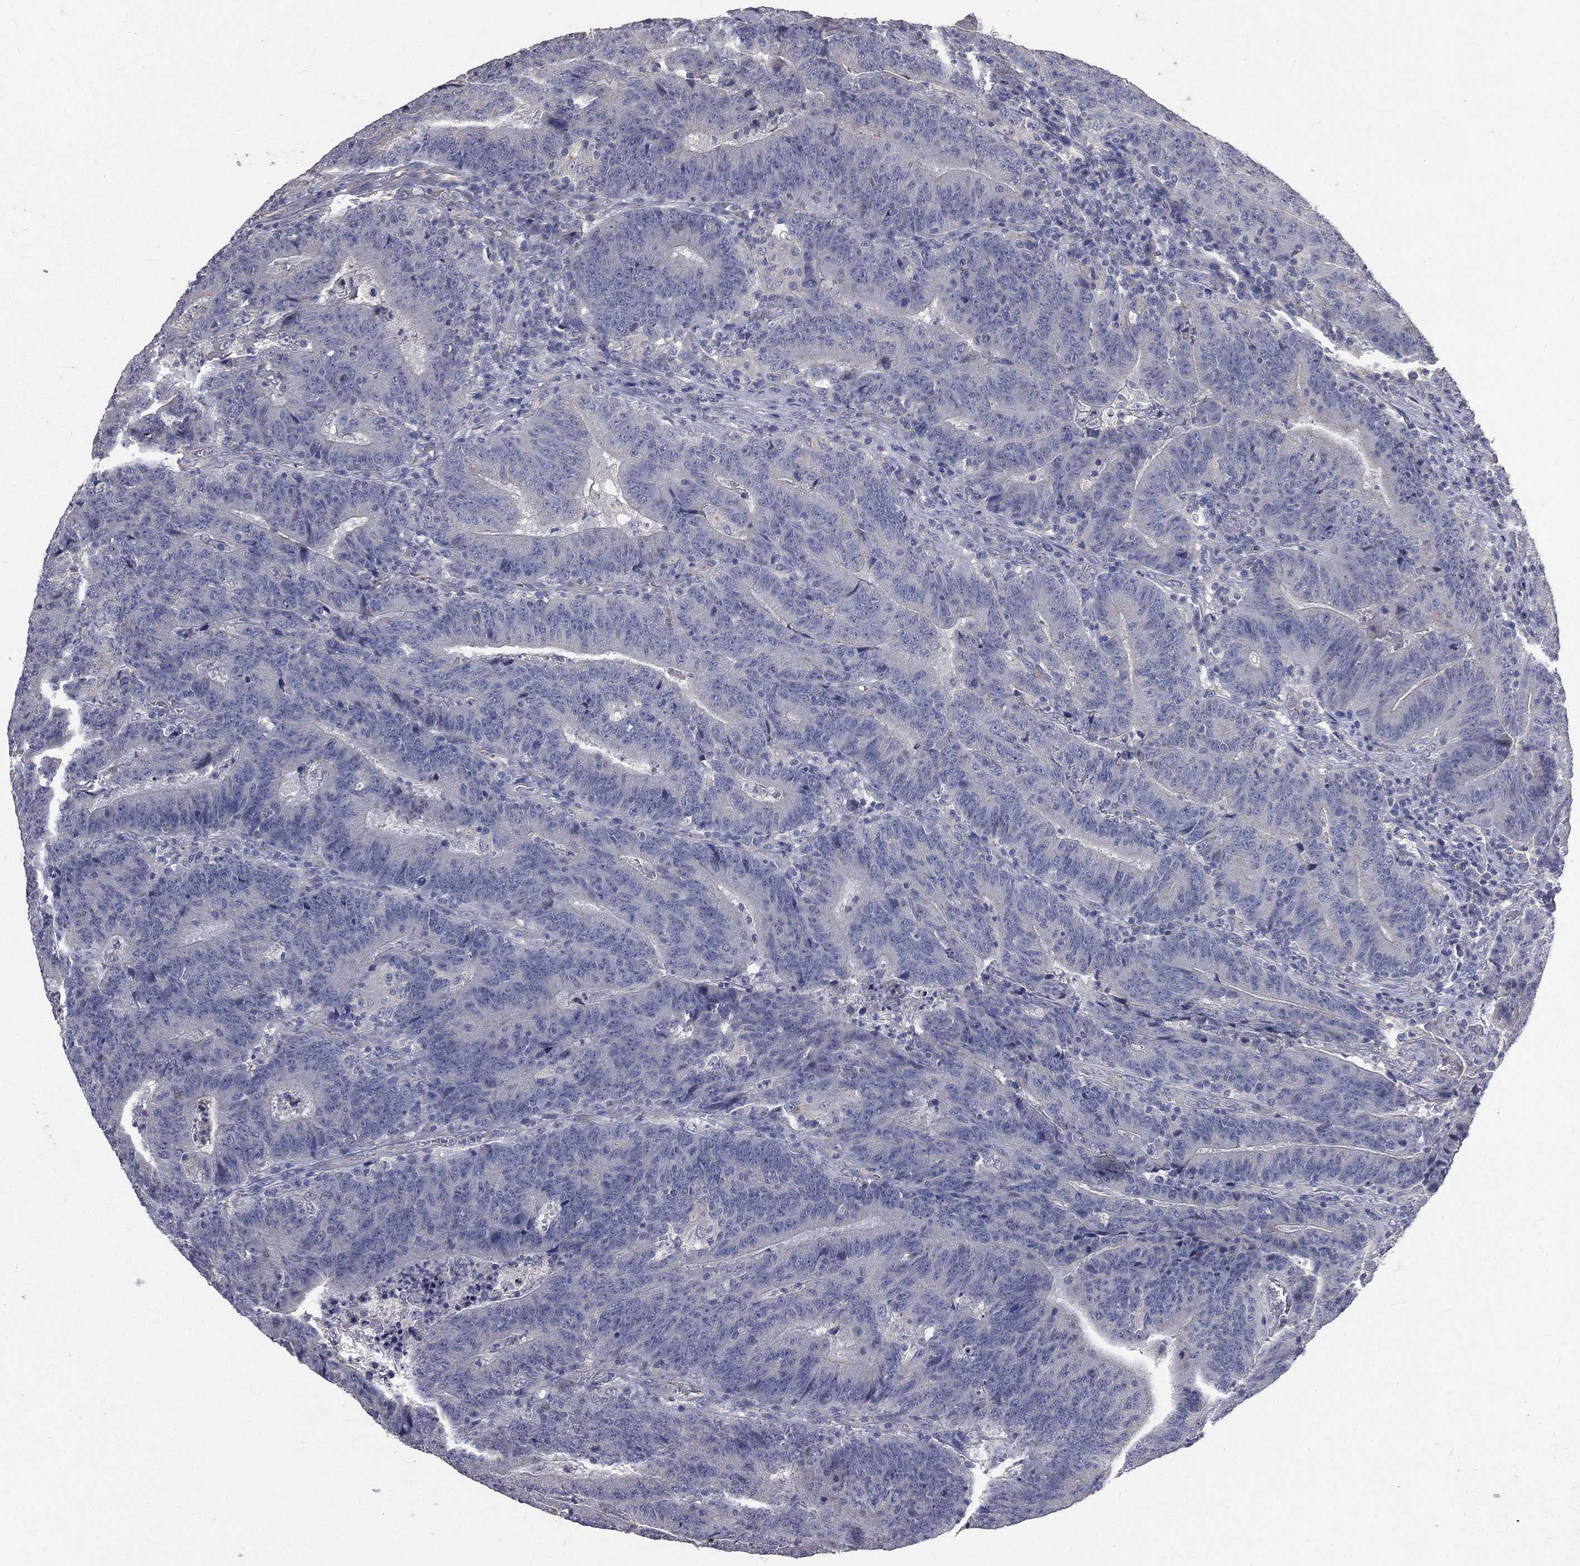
{"staining": {"intensity": "negative", "quantity": "none", "location": "none"}, "tissue": "colorectal cancer", "cell_type": "Tumor cells", "image_type": "cancer", "snomed": [{"axis": "morphology", "description": "Adenocarcinoma, NOS"}, {"axis": "topography", "description": "Colon"}], "caption": "Immunohistochemical staining of human colorectal adenocarcinoma reveals no significant expression in tumor cells.", "gene": "CROCC", "patient": {"sex": "female", "age": 75}}